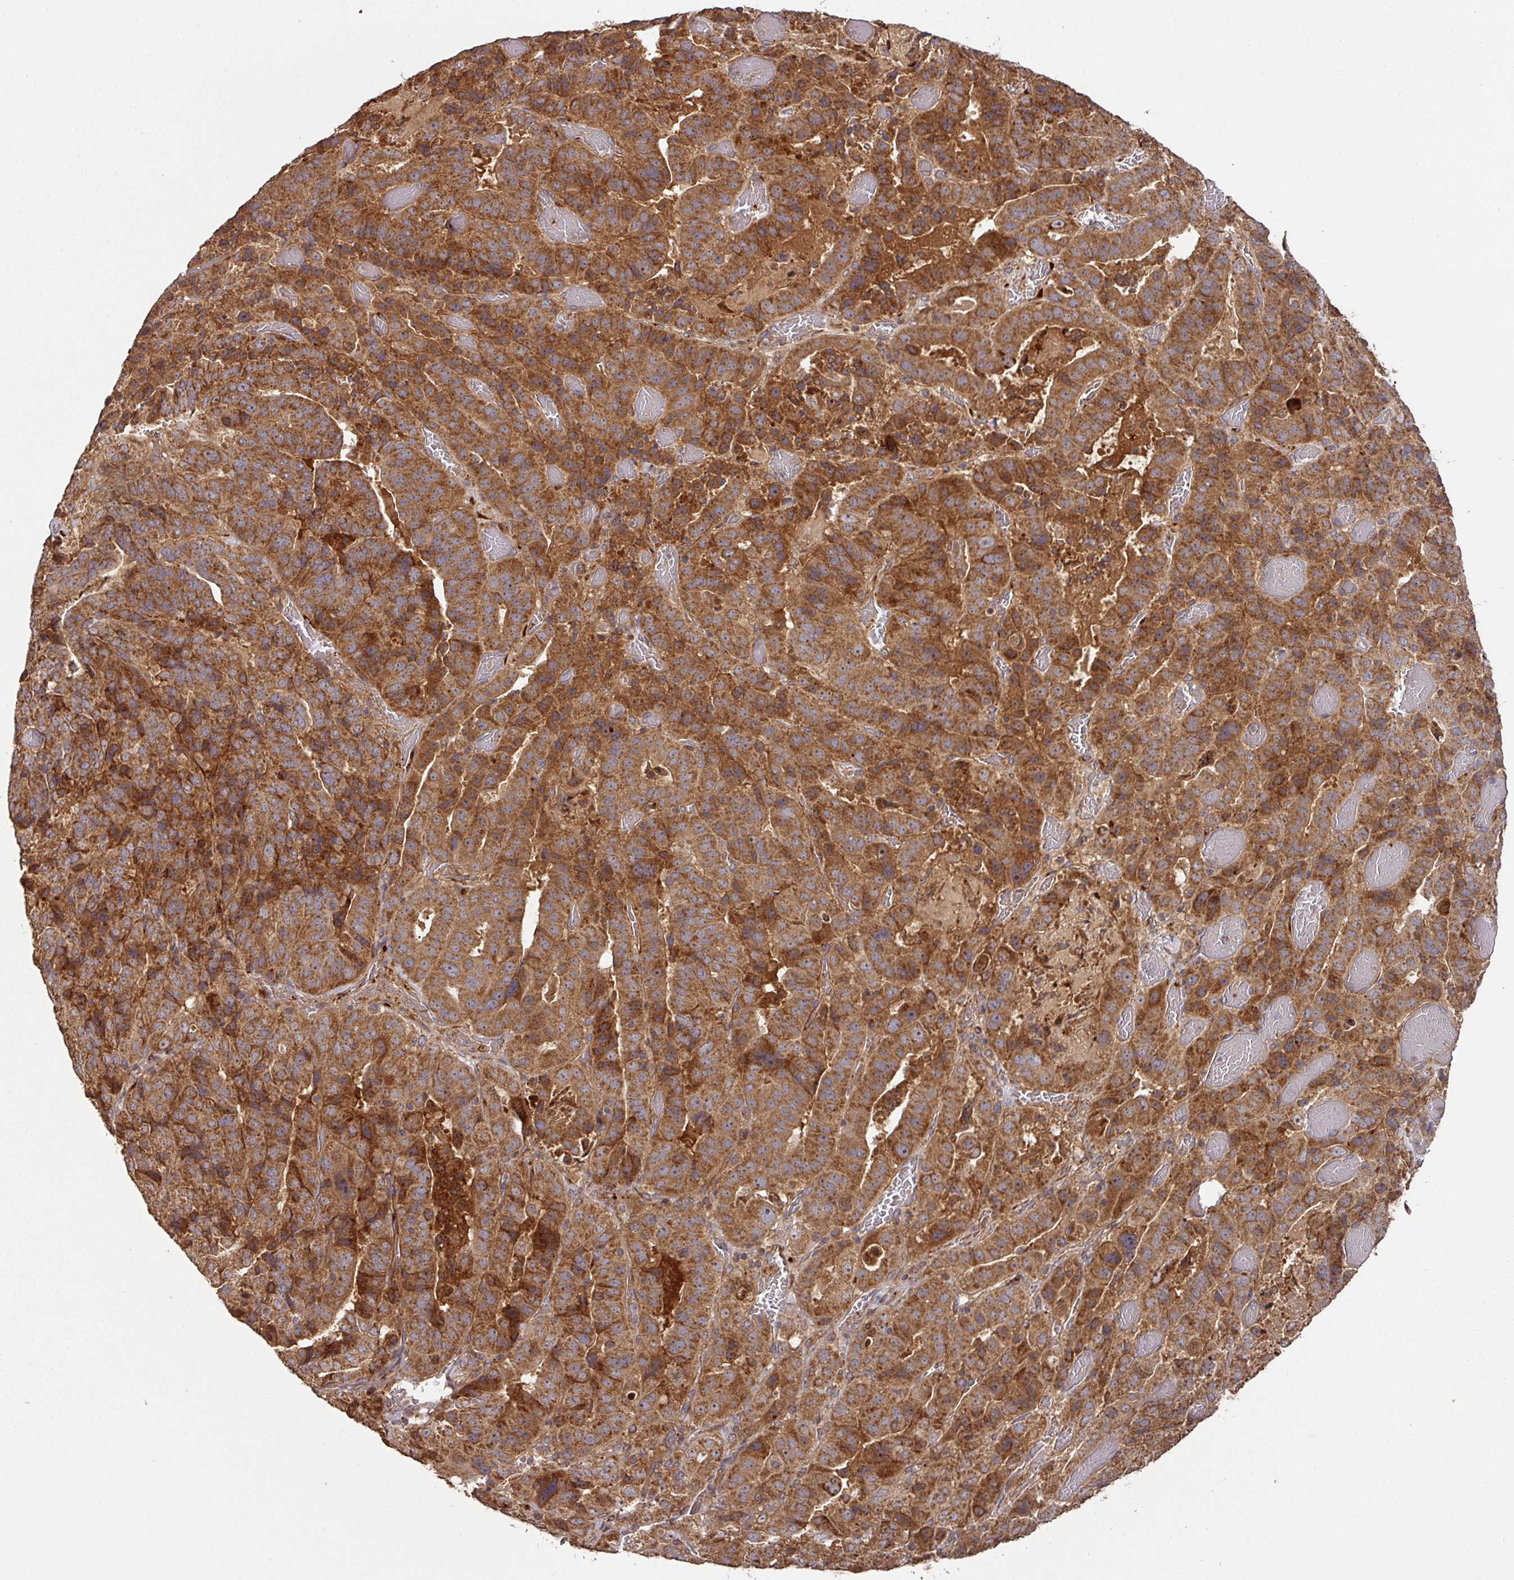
{"staining": {"intensity": "strong", "quantity": ">75%", "location": "cytoplasmic/membranous"}, "tissue": "stomach cancer", "cell_type": "Tumor cells", "image_type": "cancer", "snomed": [{"axis": "morphology", "description": "Adenocarcinoma, NOS"}, {"axis": "topography", "description": "Stomach"}], "caption": "The photomicrograph exhibits staining of stomach cancer, revealing strong cytoplasmic/membranous protein positivity (brown color) within tumor cells.", "gene": "MRRF", "patient": {"sex": "male", "age": 48}}